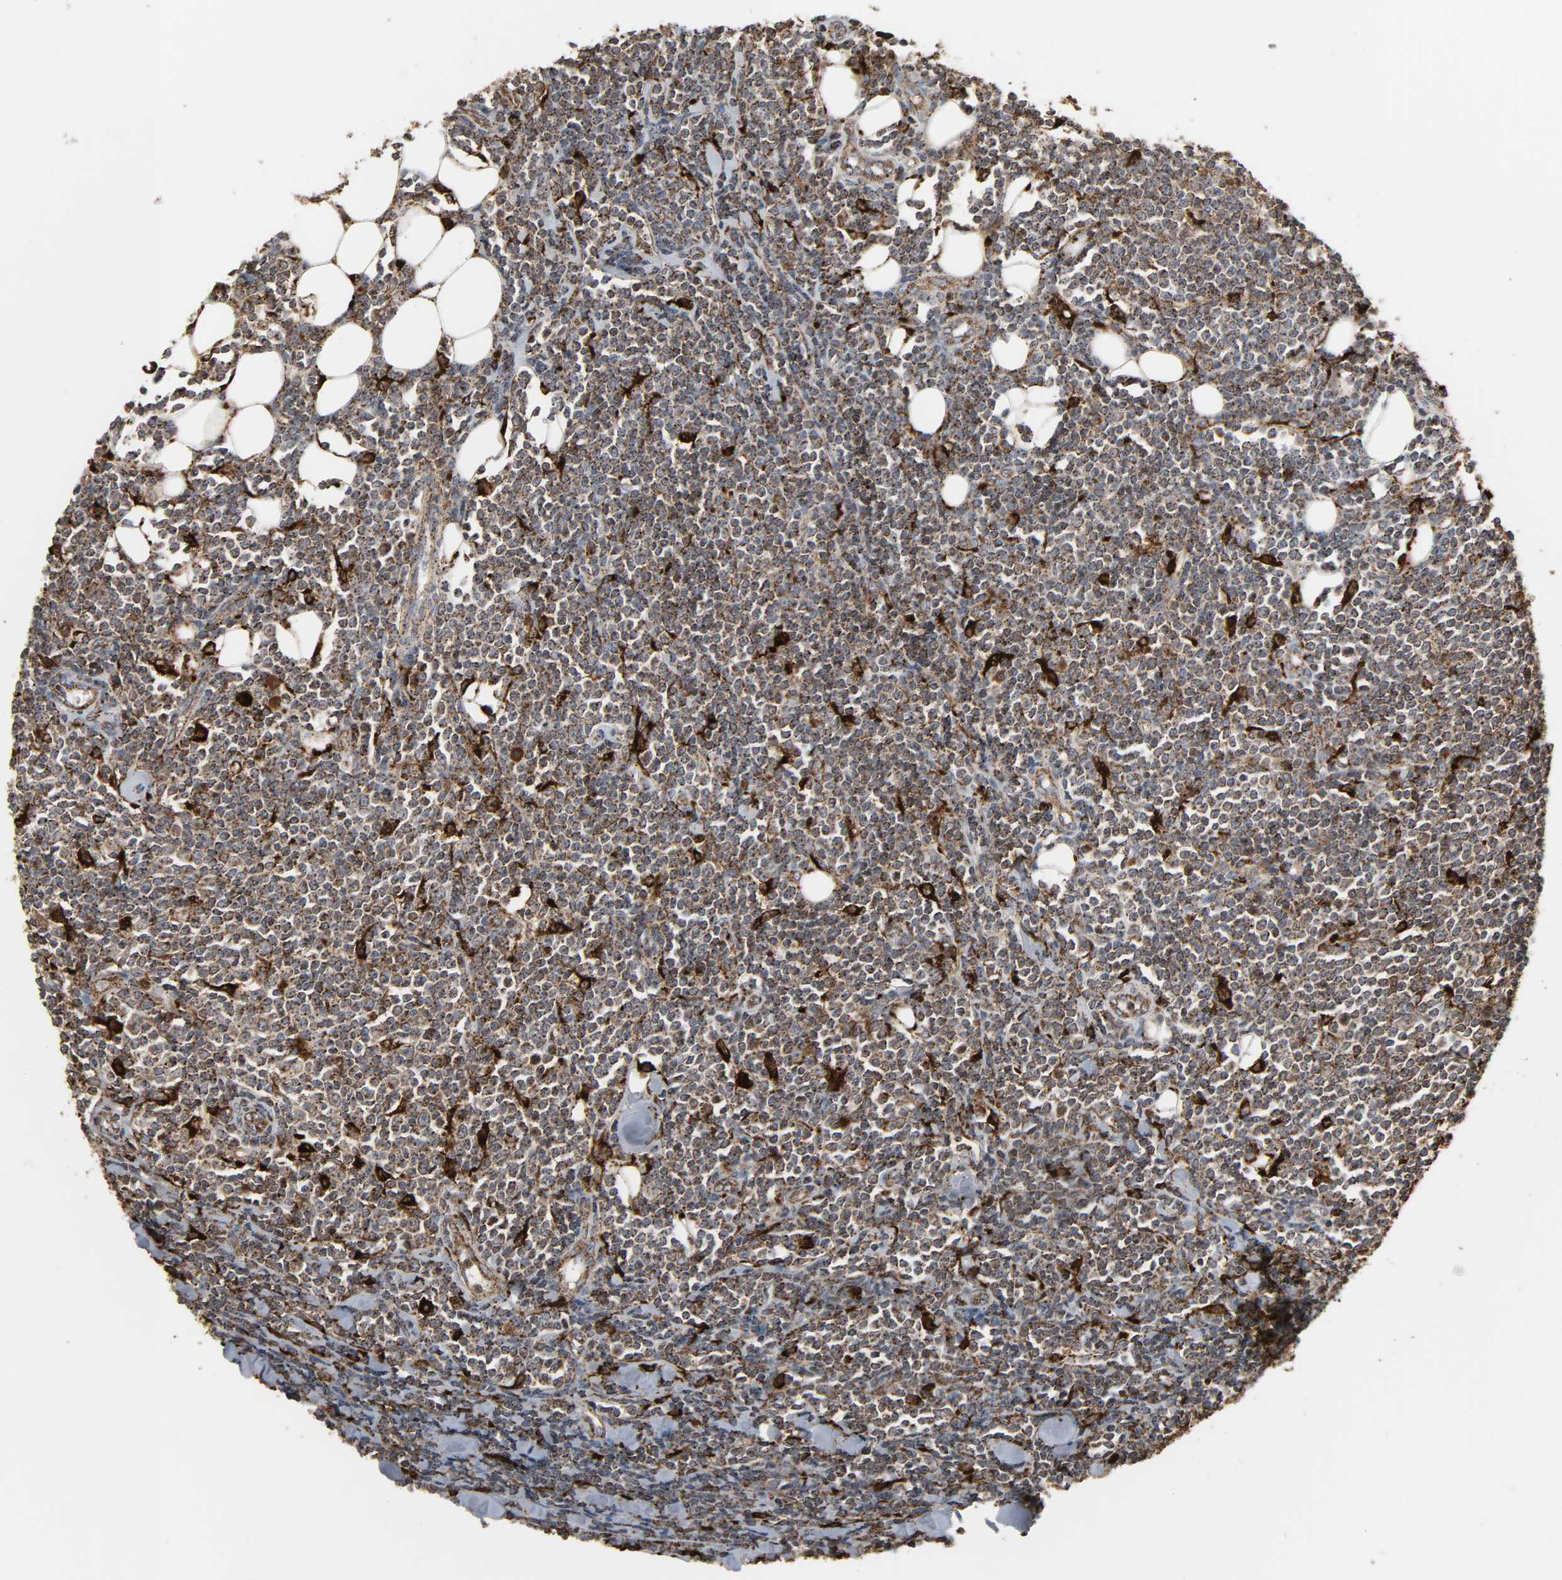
{"staining": {"intensity": "moderate", "quantity": ">75%", "location": "cytoplasmic/membranous"}, "tissue": "lymphoma", "cell_type": "Tumor cells", "image_type": "cancer", "snomed": [{"axis": "morphology", "description": "Malignant lymphoma, non-Hodgkin's type, Low grade"}, {"axis": "topography", "description": "Soft tissue"}], "caption": "Lymphoma was stained to show a protein in brown. There is medium levels of moderate cytoplasmic/membranous expression in approximately >75% of tumor cells.", "gene": "PSAP", "patient": {"sex": "male", "age": 92}}